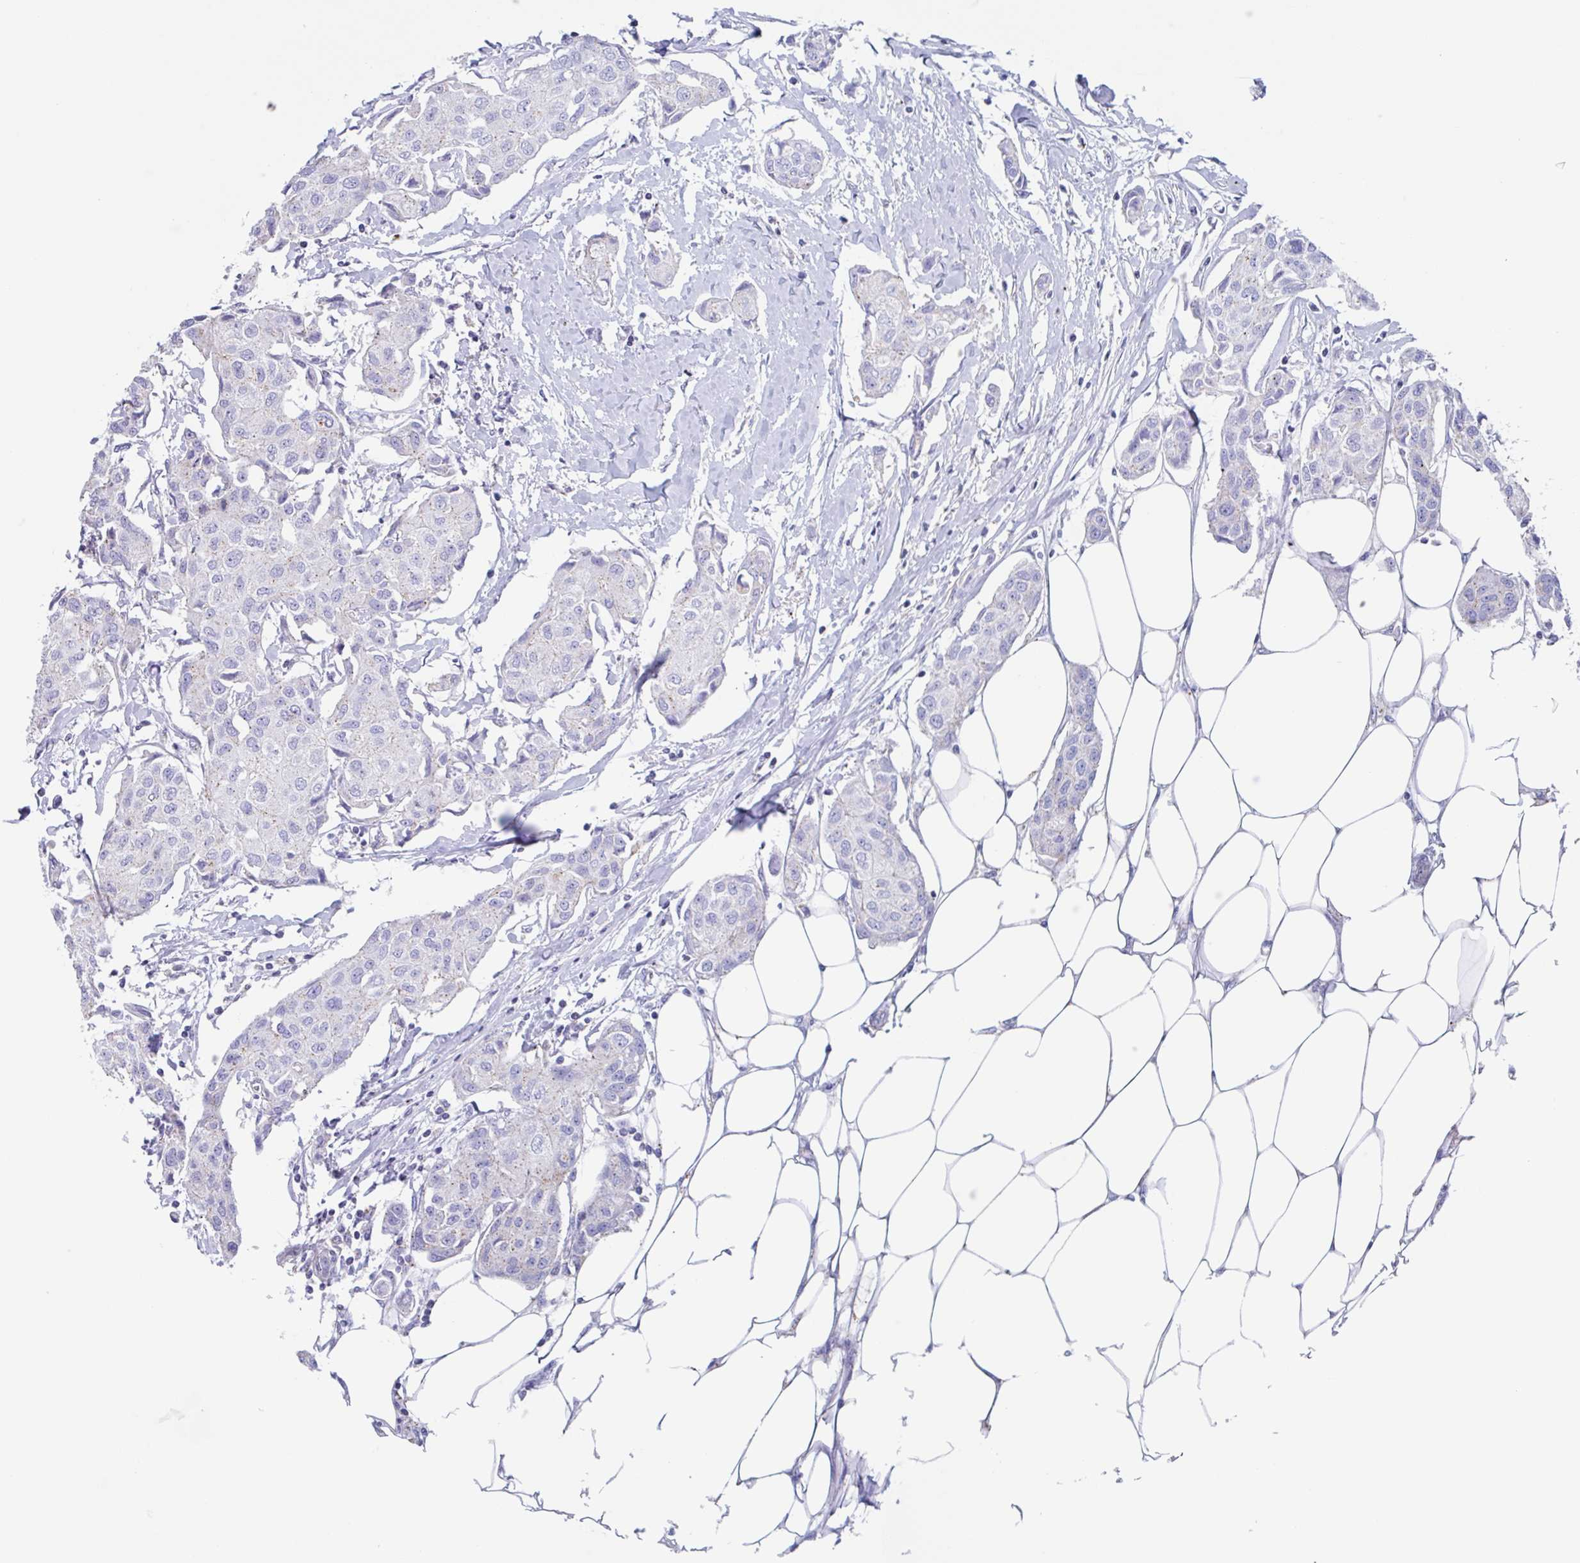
{"staining": {"intensity": "weak", "quantity": "<25%", "location": "cytoplasmic/membranous"}, "tissue": "breast cancer", "cell_type": "Tumor cells", "image_type": "cancer", "snomed": [{"axis": "morphology", "description": "Duct carcinoma"}, {"axis": "topography", "description": "Breast"}, {"axis": "topography", "description": "Lymph node"}], "caption": "Tumor cells show no significant protein expression in breast cancer (invasive ductal carcinoma).", "gene": "CHMP5", "patient": {"sex": "female", "age": 80}}